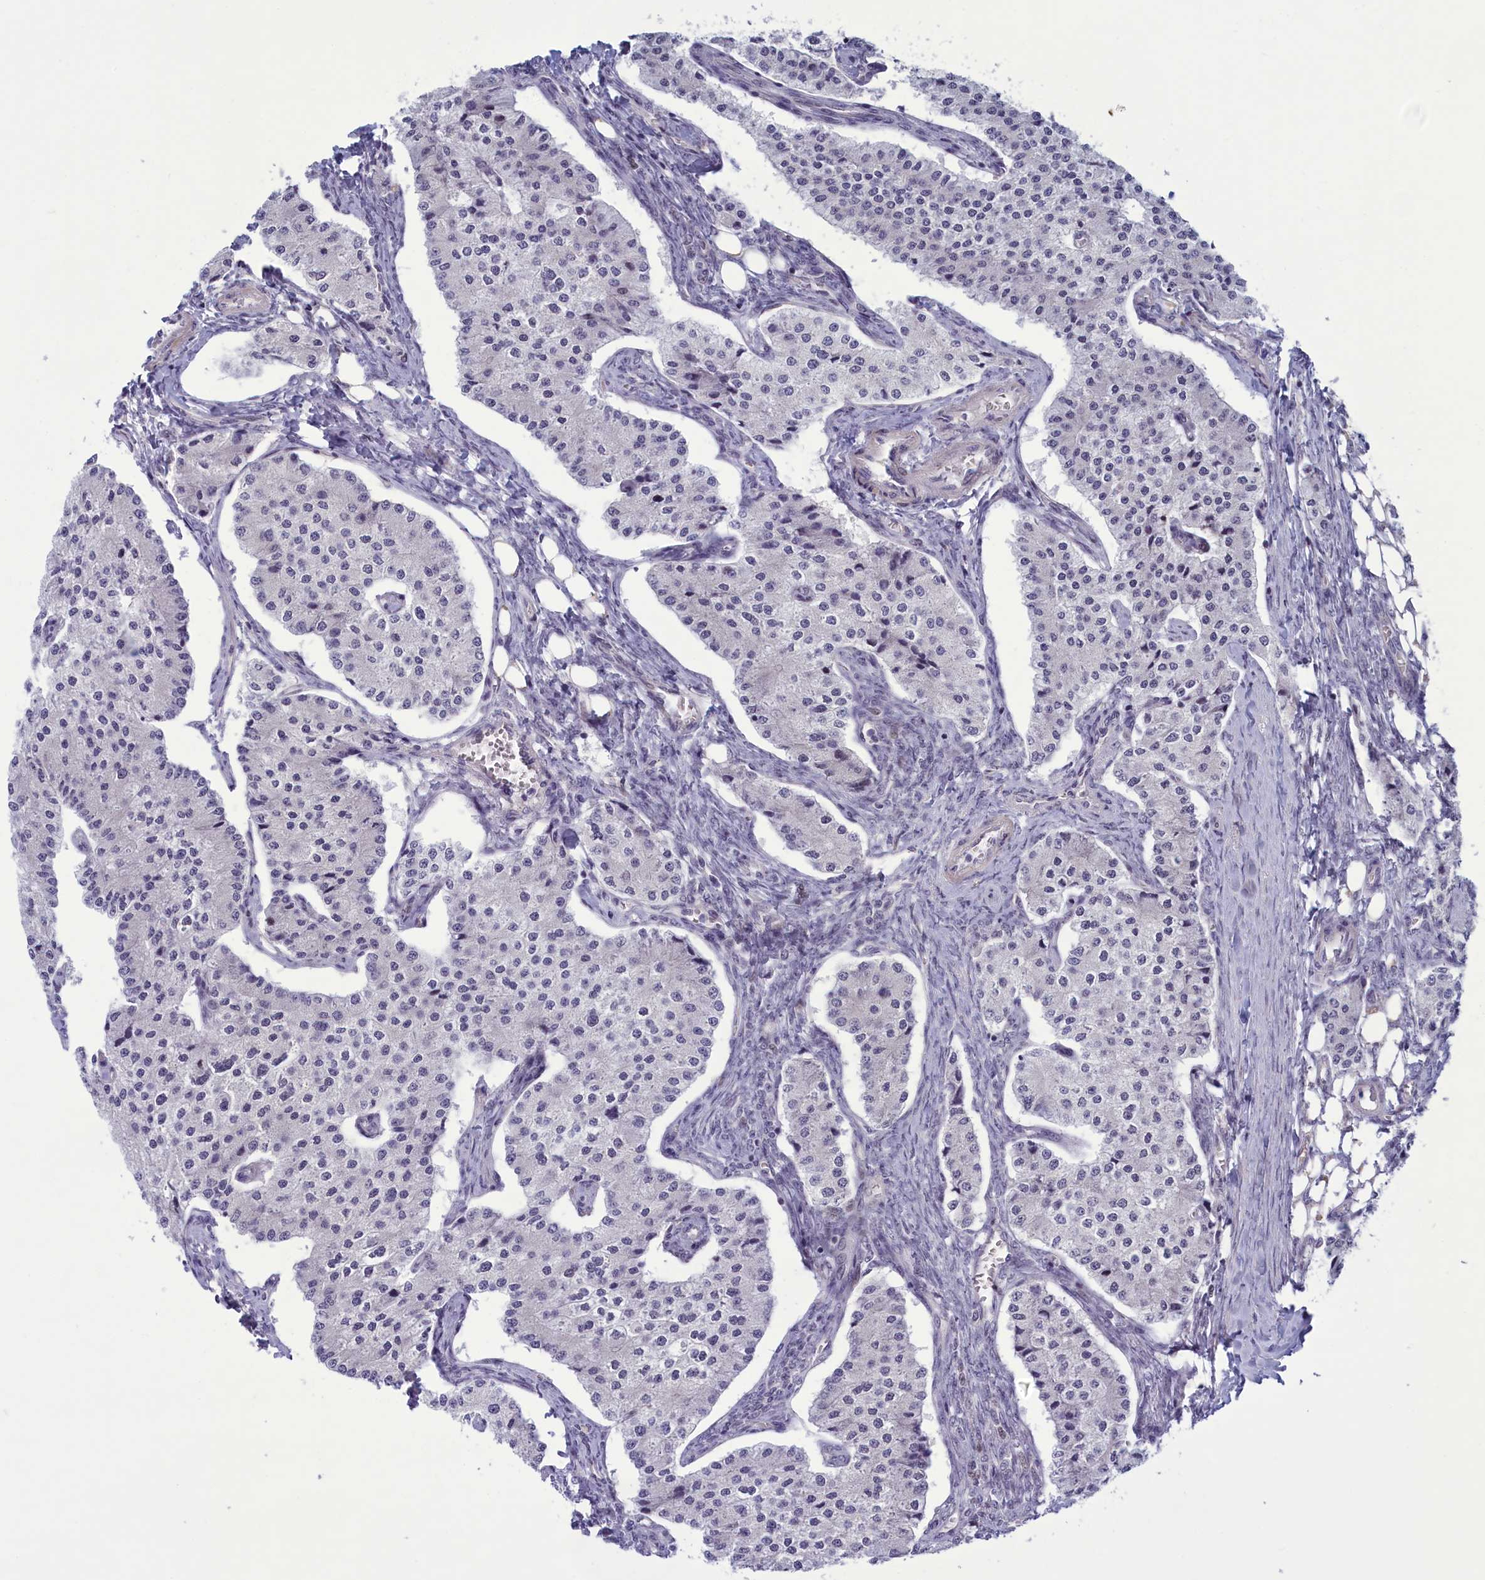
{"staining": {"intensity": "negative", "quantity": "none", "location": "none"}, "tissue": "carcinoid", "cell_type": "Tumor cells", "image_type": "cancer", "snomed": [{"axis": "morphology", "description": "Carcinoid, malignant, NOS"}, {"axis": "topography", "description": "Colon"}], "caption": "This is a image of immunohistochemistry (IHC) staining of carcinoid (malignant), which shows no expression in tumor cells. (Immunohistochemistry (ihc), brightfield microscopy, high magnification).", "gene": "CORO2A", "patient": {"sex": "female", "age": 52}}